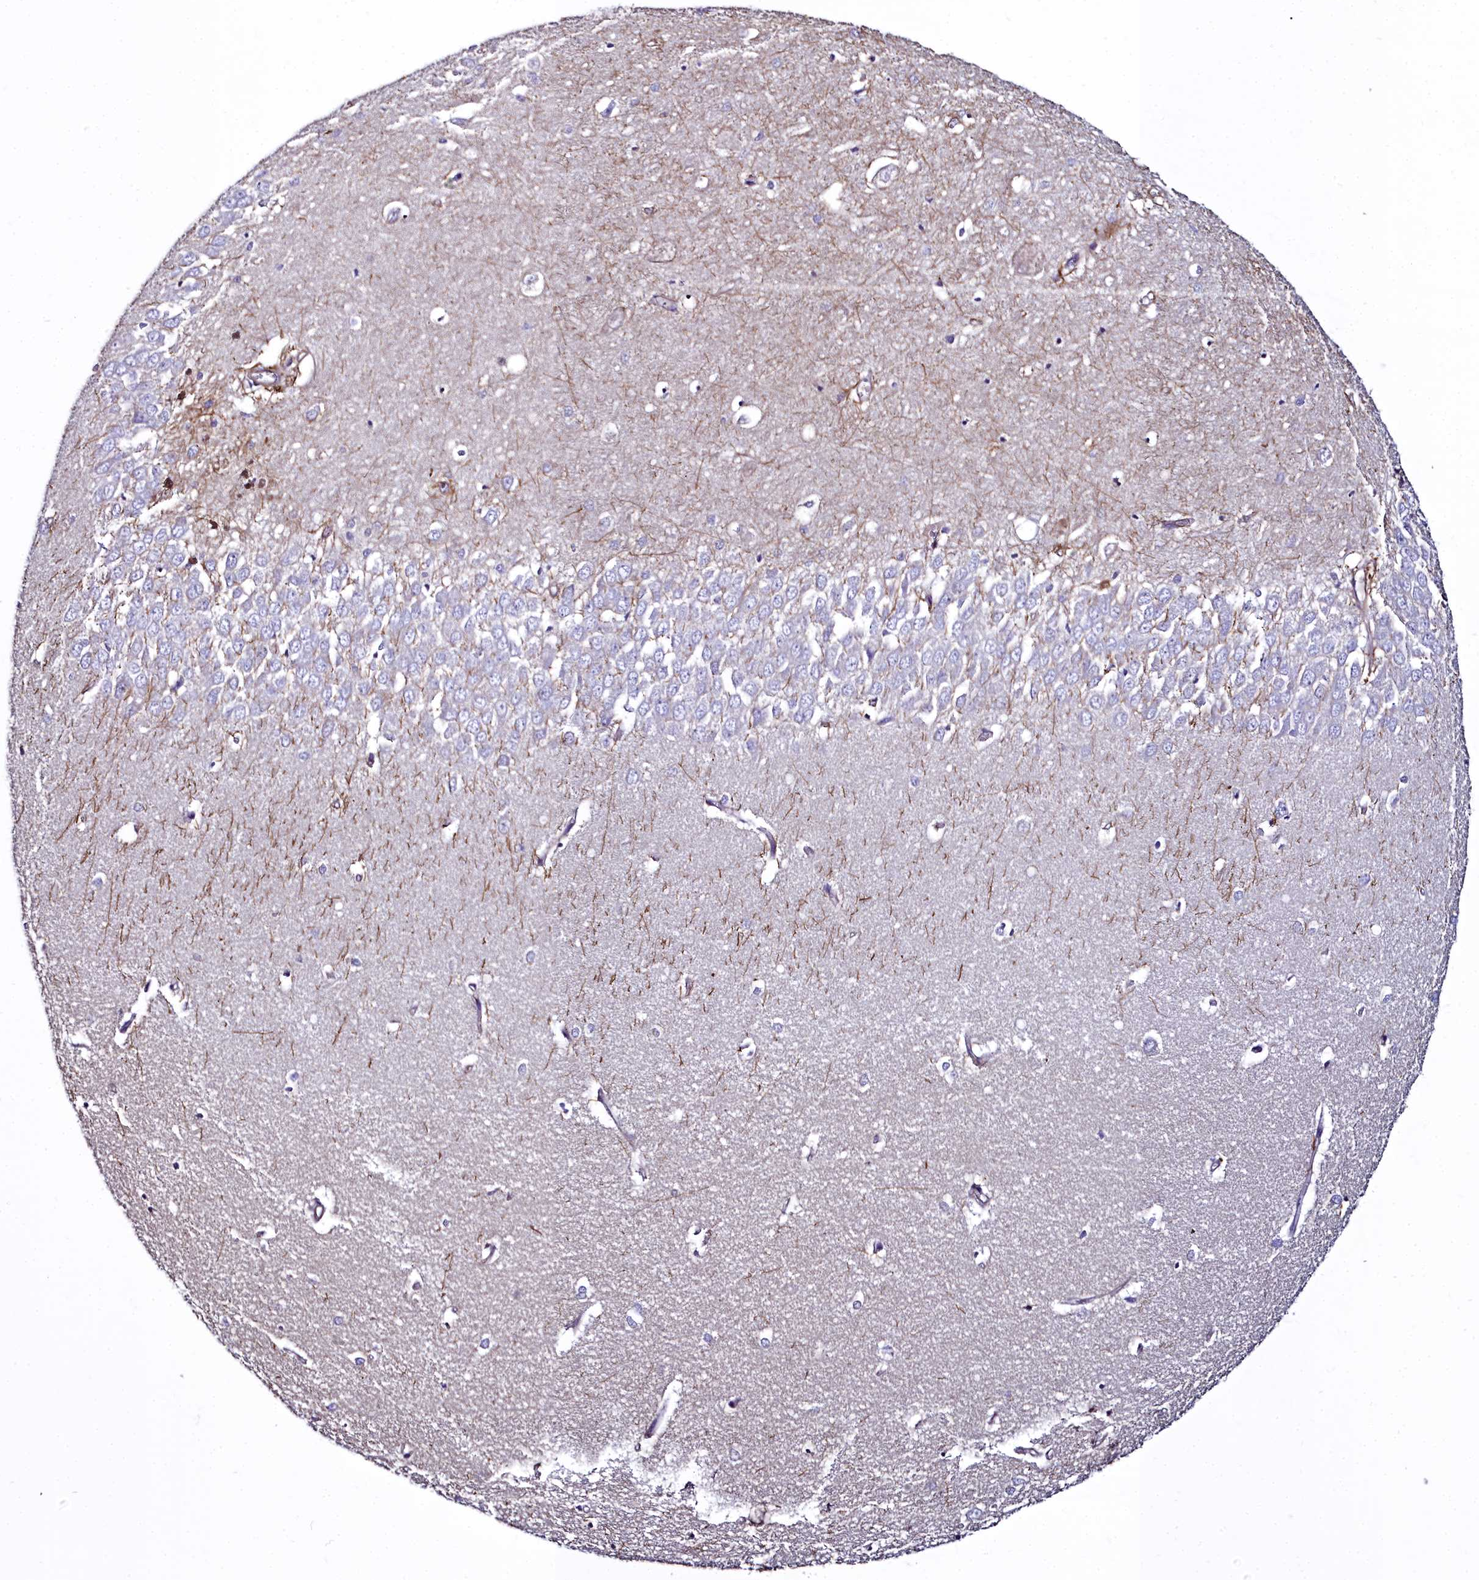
{"staining": {"intensity": "negative", "quantity": "none", "location": "none"}, "tissue": "hippocampus", "cell_type": "Glial cells", "image_type": "normal", "snomed": [{"axis": "morphology", "description": "Normal tissue, NOS"}, {"axis": "topography", "description": "Hippocampus"}], "caption": "High power microscopy histopathology image of an immunohistochemistry histopathology image of unremarkable hippocampus, revealing no significant expression in glial cells.", "gene": "FADS3", "patient": {"sex": "female", "age": 64}}